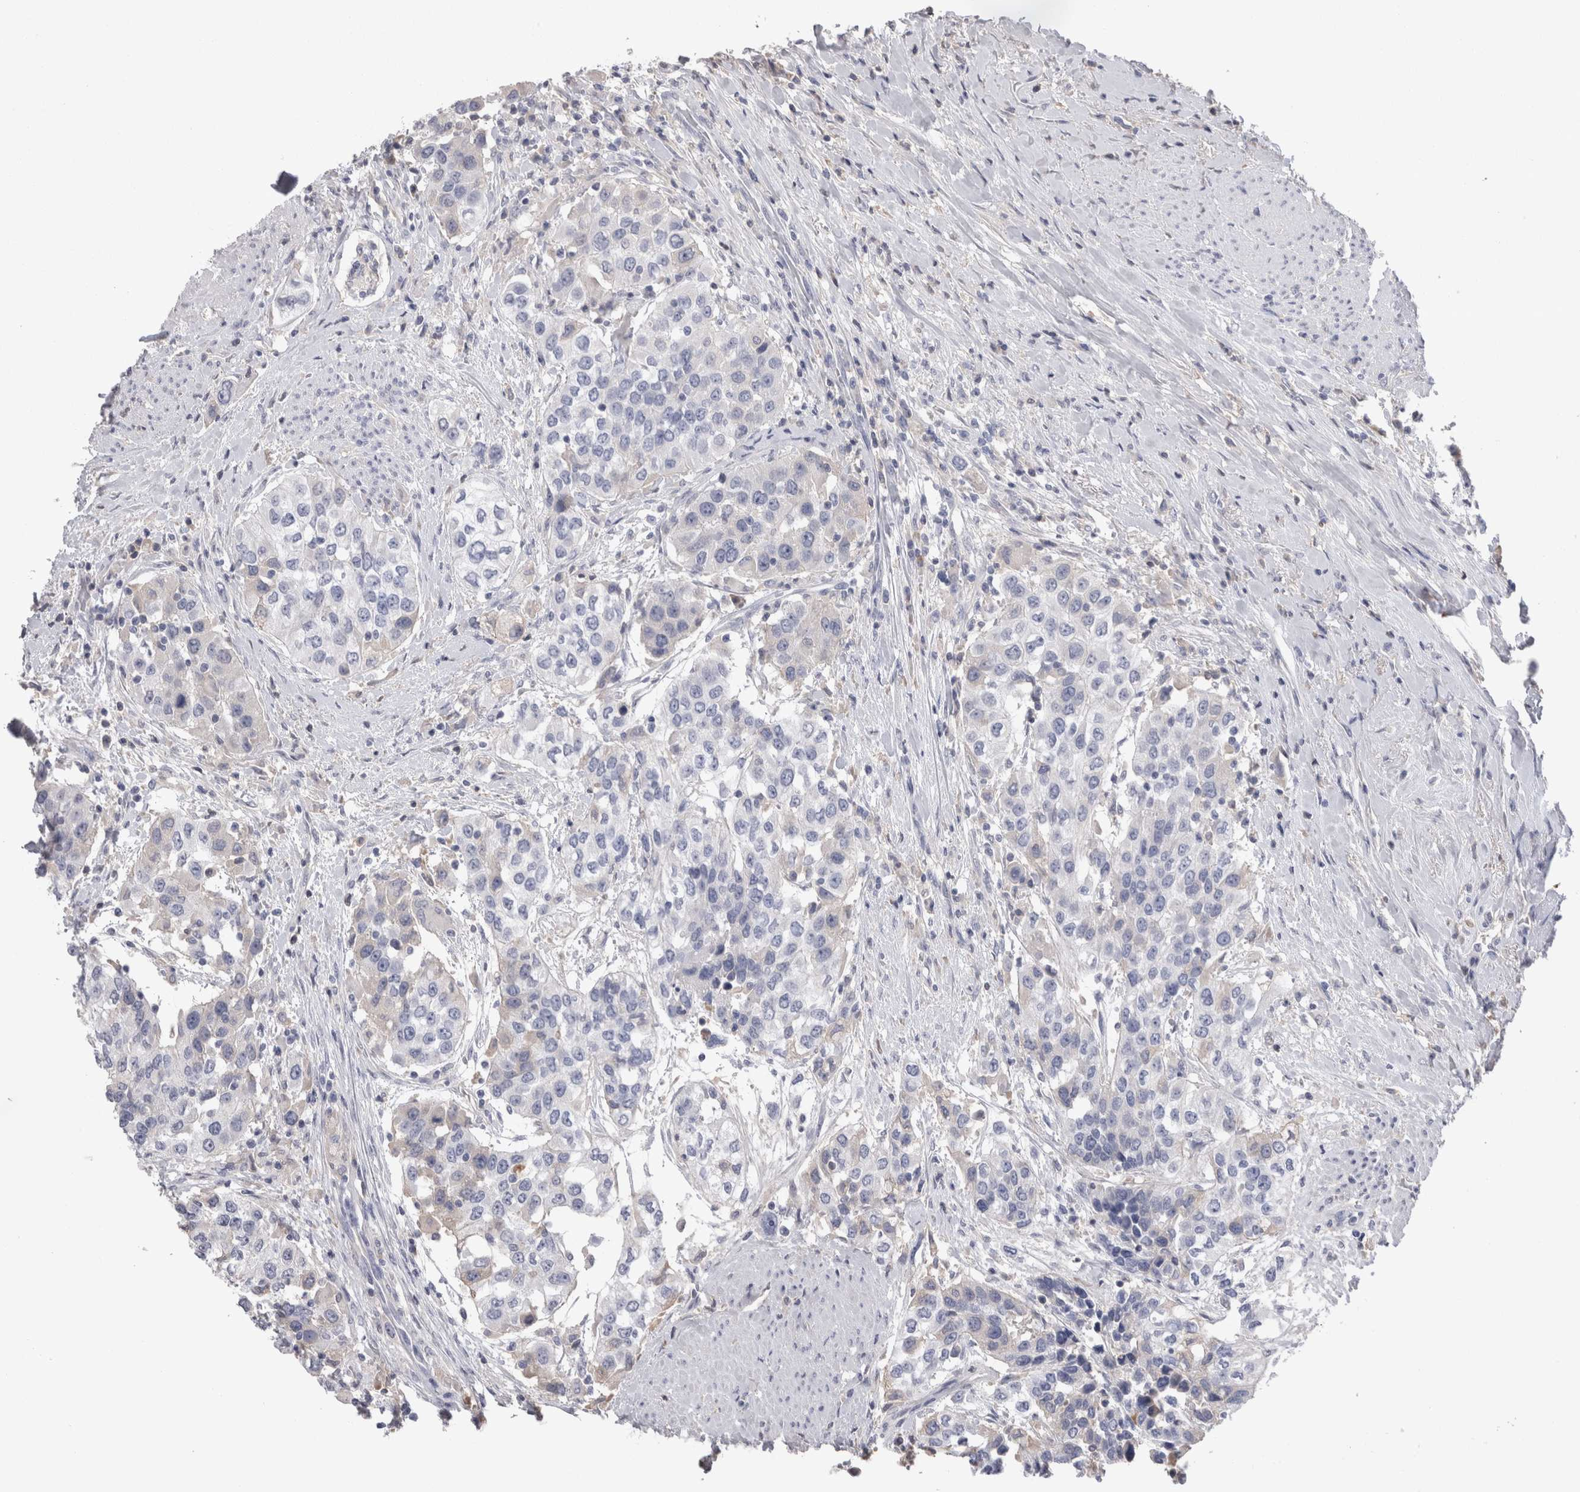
{"staining": {"intensity": "negative", "quantity": "none", "location": "none"}, "tissue": "urothelial cancer", "cell_type": "Tumor cells", "image_type": "cancer", "snomed": [{"axis": "morphology", "description": "Urothelial carcinoma, High grade"}, {"axis": "topography", "description": "Urinary bladder"}], "caption": "High power microscopy histopathology image of an IHC photomicrograph of high-grade urothelial carcinoma, revealing no significant positivity in tumor cells. (DAB (3,3'-diaminobenzidine) IHC, high magnification).", "gene": "REG1A", "patient": {"sex": "female", "age": 80}}